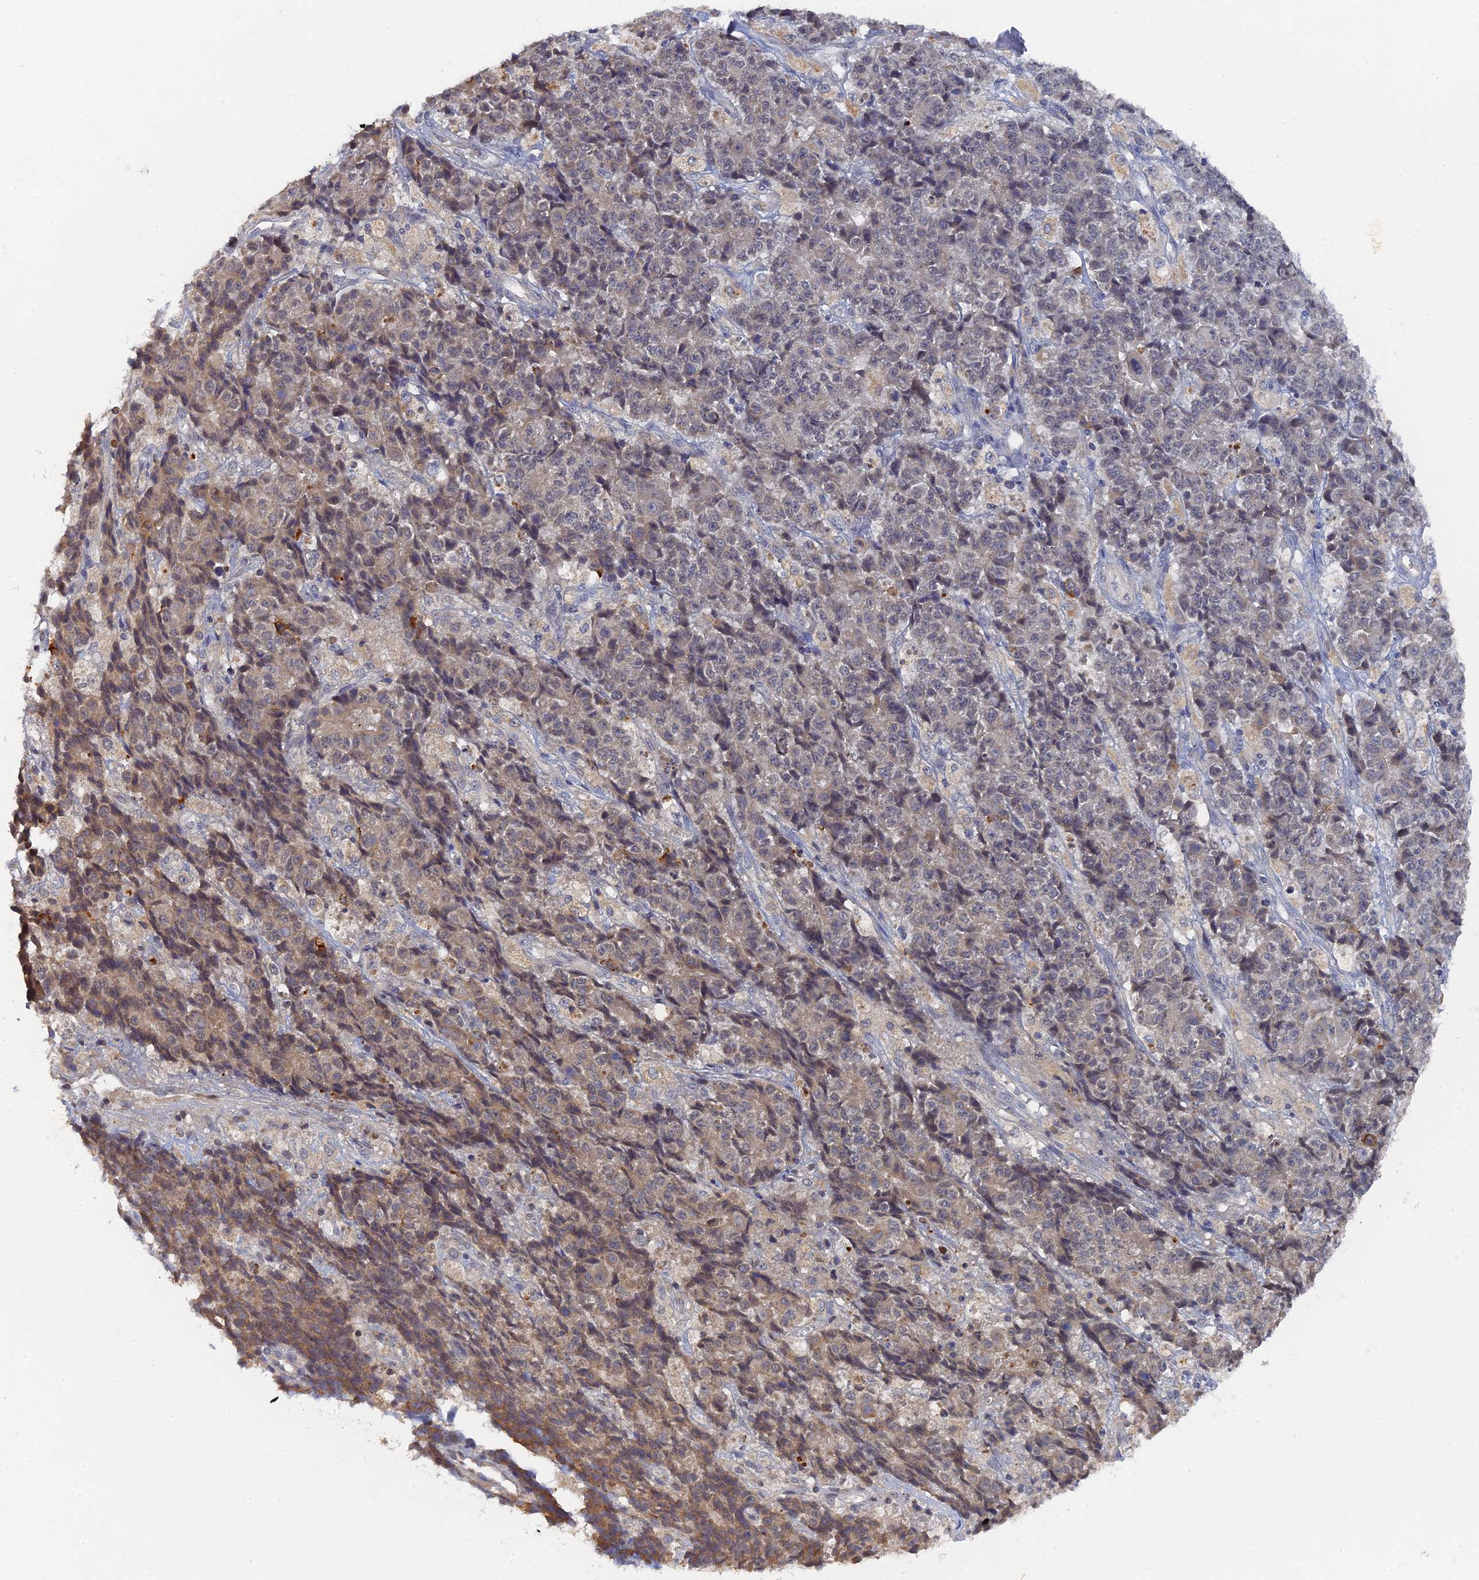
{"staining": {"intensity": "weak", "quantity": "<25%", "location": "cytoplasmic/membranous"}, "tissue": "ovarian cancer", "cell_type": "Tumor cells", "image_type": "cancer", "snomed": [{"axis": "morphology", "description": "Carcinoma, endometroid"}, {"axis": "topography", "description": "Ovary"}], "caption": "The immunohistochemistry (IHC) micrograph has no significant staining in tumor cells of ovarian cancer (endometroid carcinoma) tissue.", "gene": "MIGA2", "patient": {"sex": "female", "age": 42}}